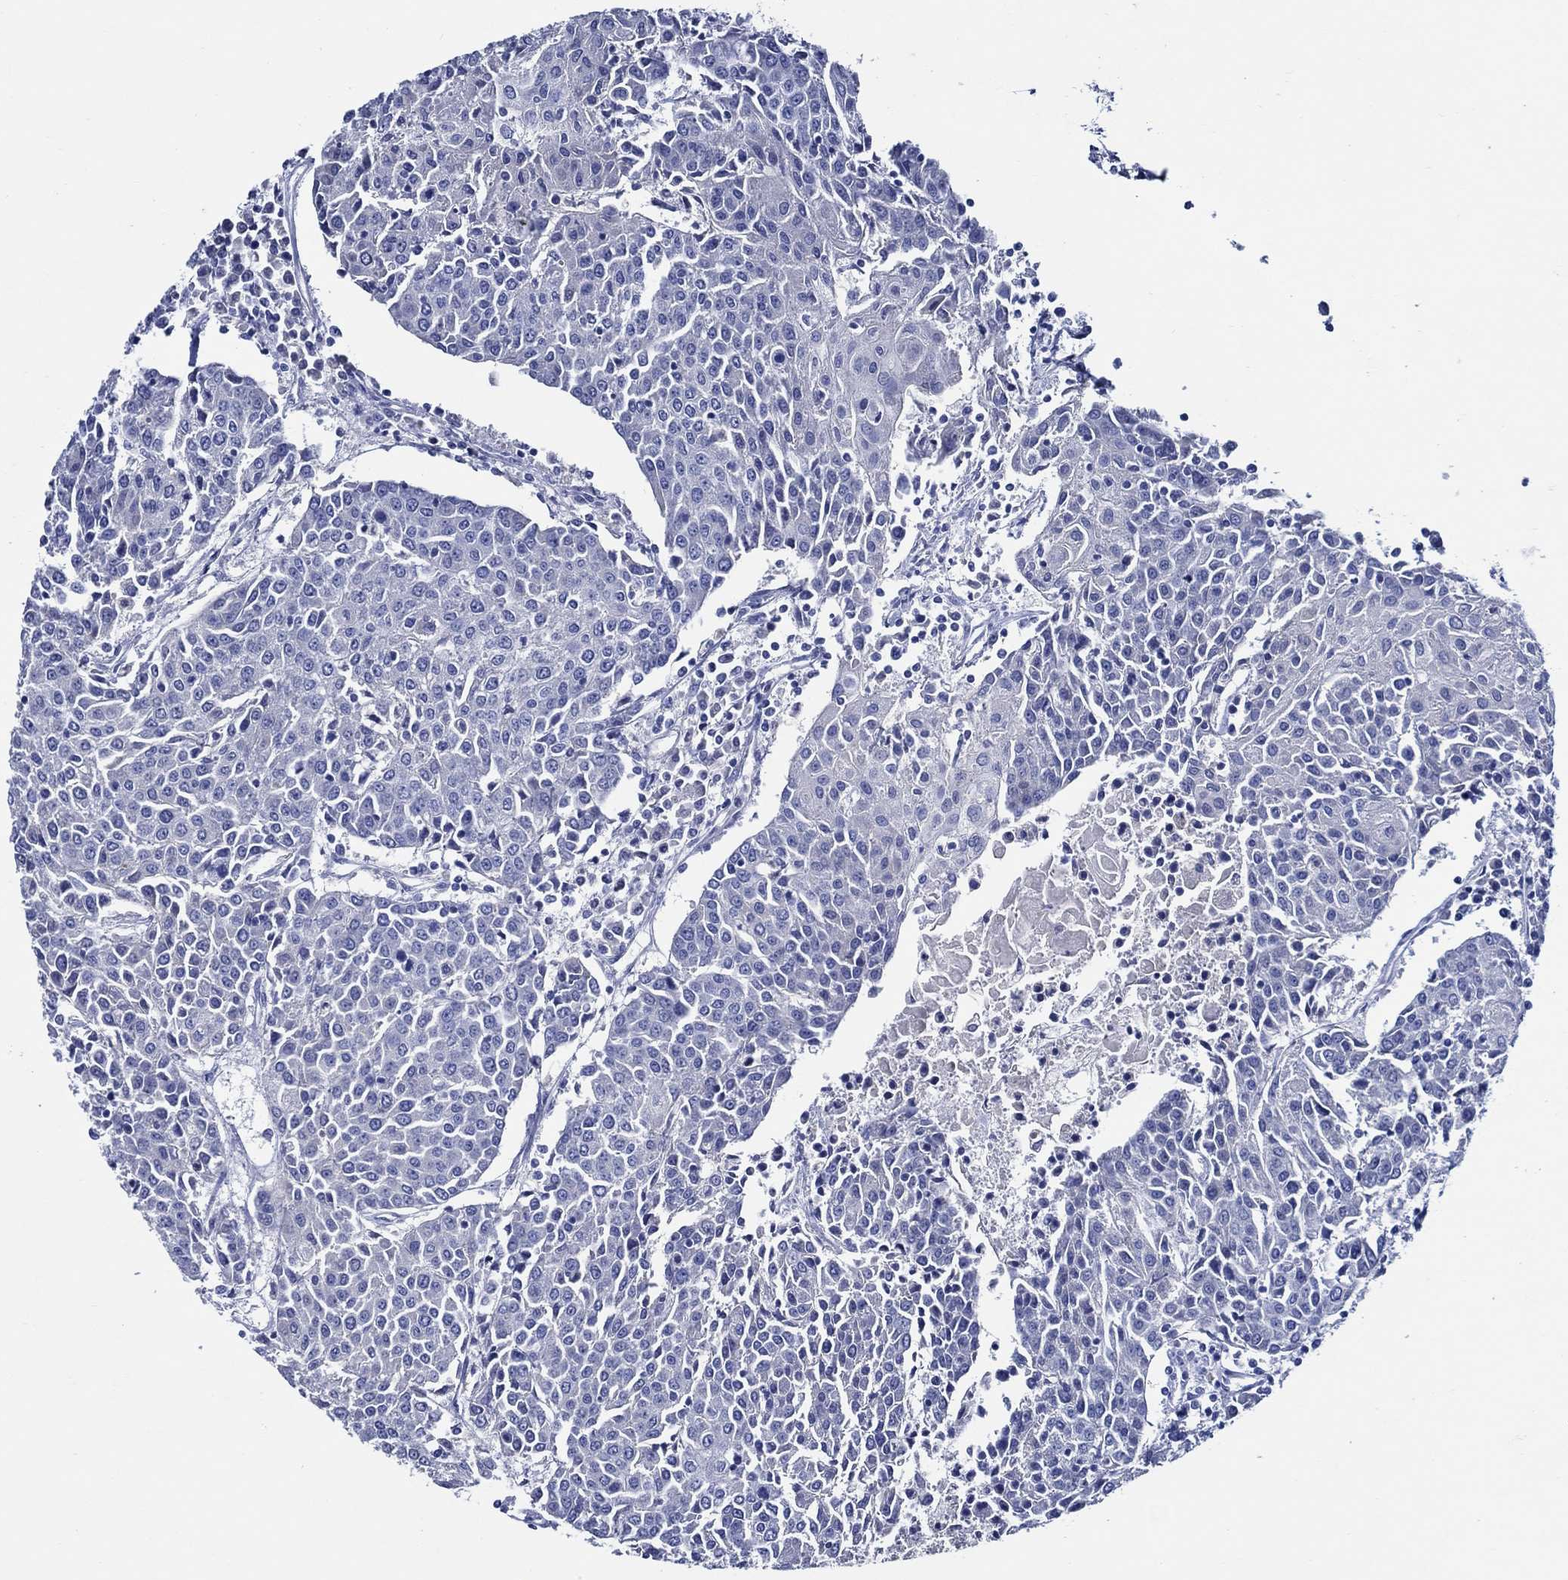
{"staining": {"intensity": "negative", "quantity": "none", "location": "none"}, "tissue": "urothelial cancer", "cell_type": "Tumor cells", "image_type": "cancer", "snomed": [{"axis": "morphology", "description": "Urothelial carcinoma, High grade"}, {"axis": "topography", "description": "Urinary bladder"}], "caption": "A photomicrograph of high-grade urothelial carcinoma stained for a protein exhibits no brown staining in tumor cells.", "gene": "SKOR1", "patient": {"sex": "female", "age": 85}}